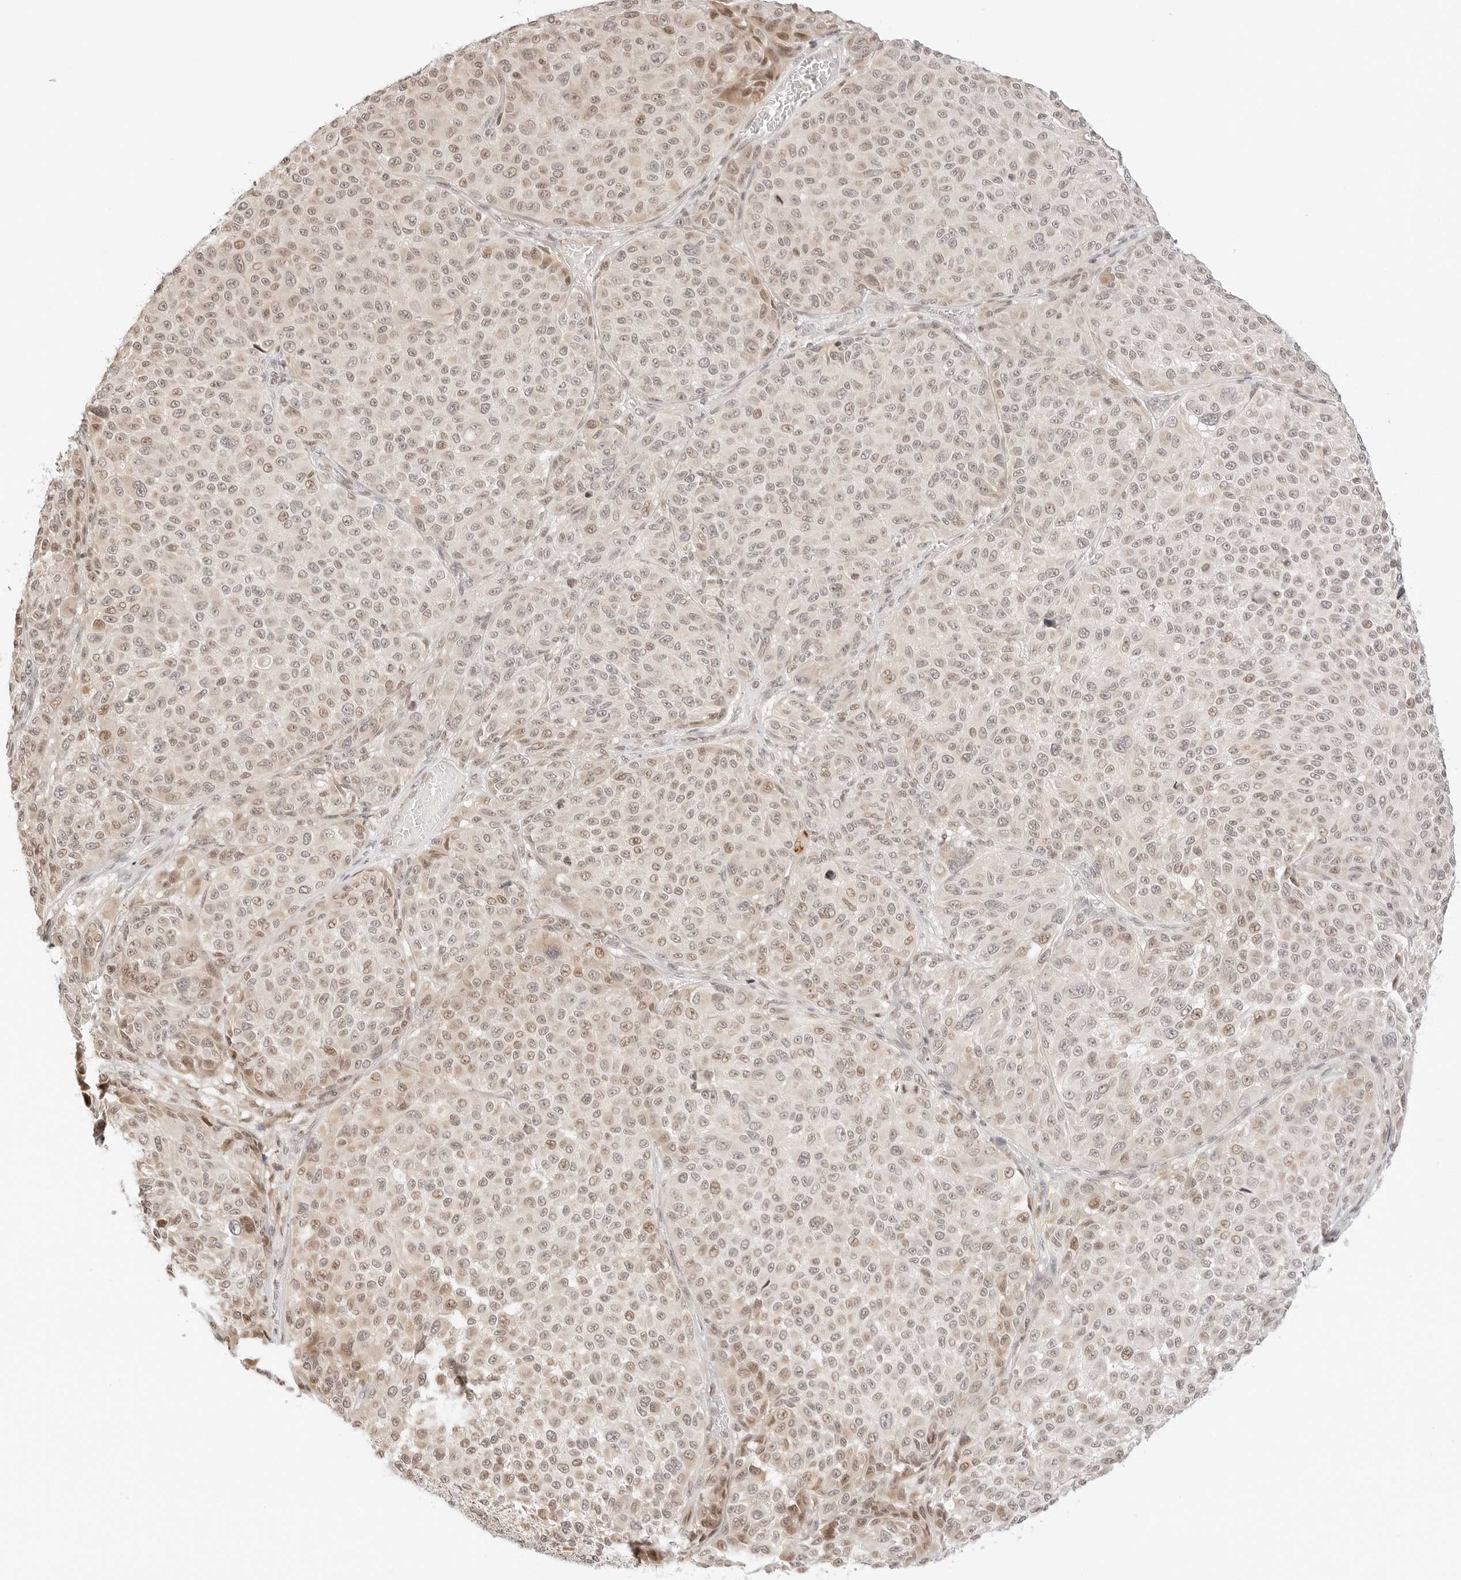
{"staining": {"intensity": "weak", "quantity": "25%-75%", "location": "nuclear"}, "tissue": "melanoma", "cell_type": "Tumor cells", "image_type": "cancer", "snomed": [{"axis": "morphology", "description": "Malignant melanoma, NOS"}, {"axis": "topography", "description": "Skin"}], "caption": "Brown immunohistochemical staining in human melanoma exhibits weak nuclear expression in approximately 25%-75% of tumor cells.", "gene": "RPS6KL1", "patient": {"sex": "male", "age": 83}}